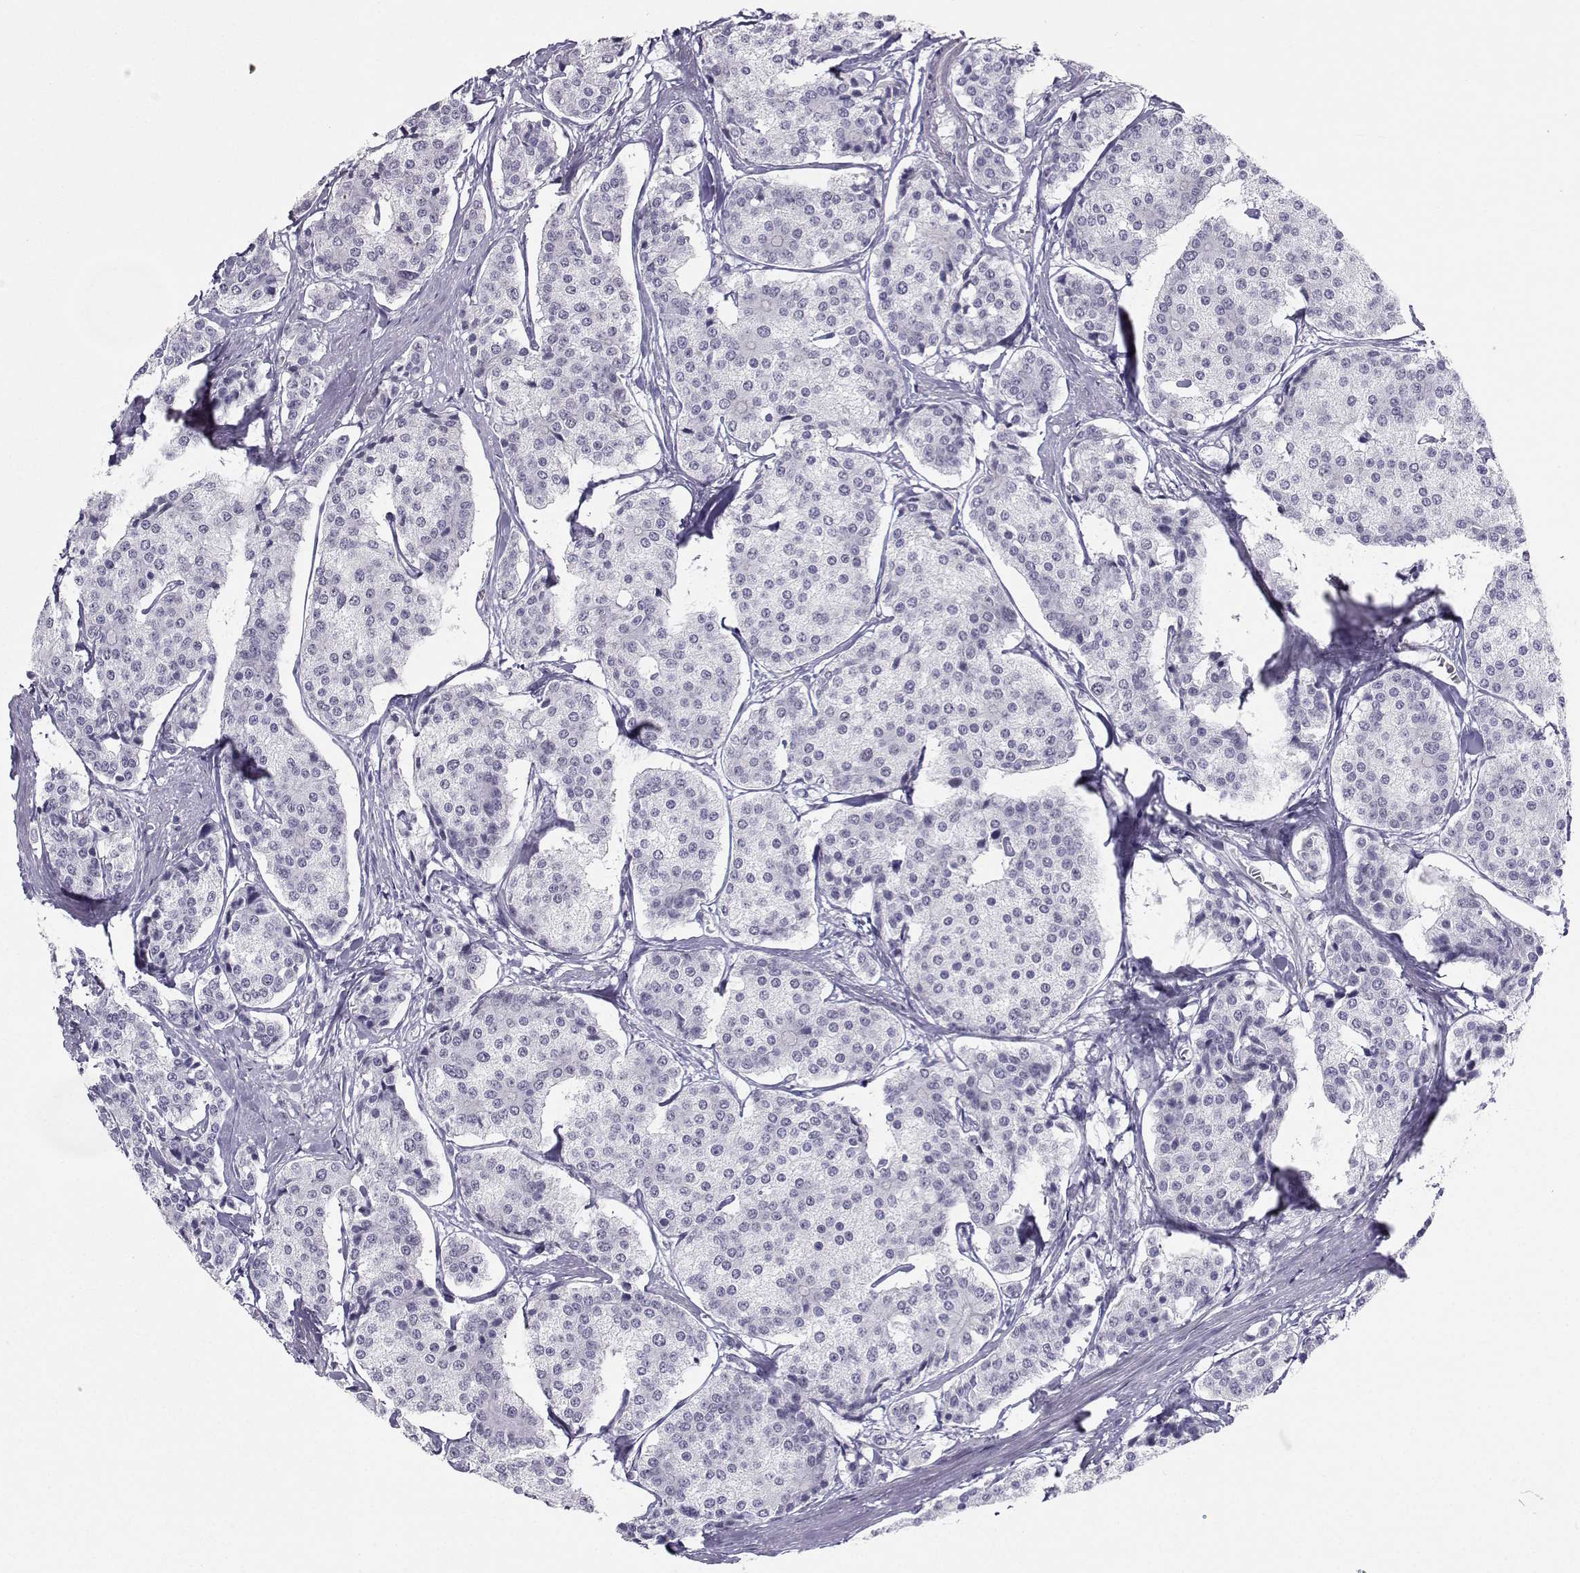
{"staining": {"intensity": "negative", "quantity": "none", "location": "none"}, "tissue": "carcinoid", "cell_type": "Tumor cells", "image_type": "cancer", "snomed": [{"axis": "morphology", "description": "Carcinoid, malignant, NOS"}, {"axis": "topography", "description": "Small intestine"}], "caption": "The immunohistochemistry (IHC) photomicrograph has no significant staining in tumor cells of malignant carcinoid tissue.", "gene": "TEDC2", "patient": {"sex": "female", "age": 65}}